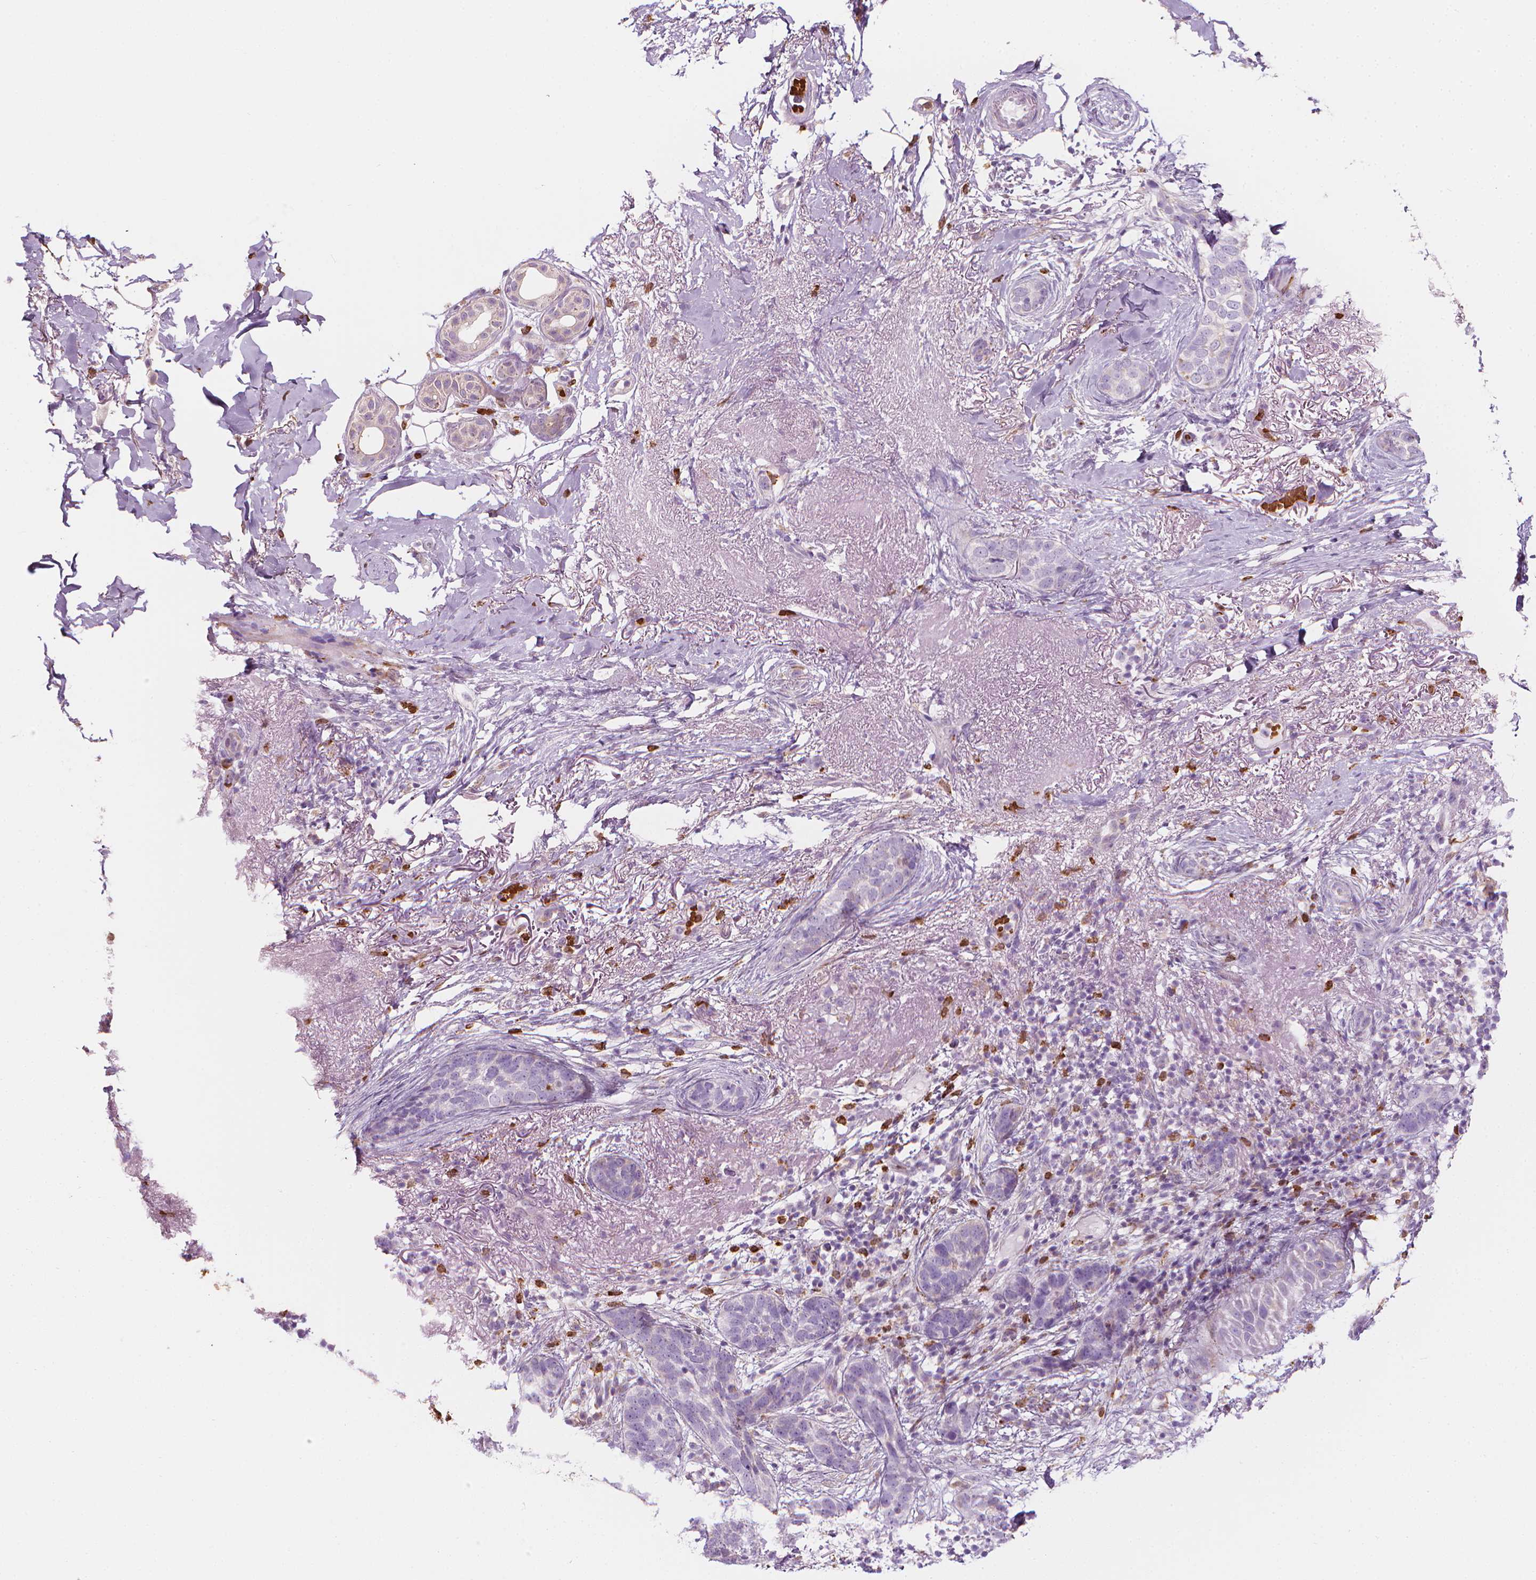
{"staining": {"intensity": "moderate", "quantity": "25%-75%", "location": "cytoplasmic/membranous"}, "tissue": "skin cancer", "cell_type": "Tumor cells", "image_type": "cancer", "snomed": [{"axis": "morphology", "description": "Normal tissue, NOS"}, {"axis": "morphology", "description": "Basal cell carcinoma"}, {"axis": "topography", "description": "Skin"}], "caption": "Skin cancer stained for a protein shows moderate cytoplasmic/membranous positivity in tumor cells.", "gene": "CES1", "patient": {"sex": "male", "age": 84}}